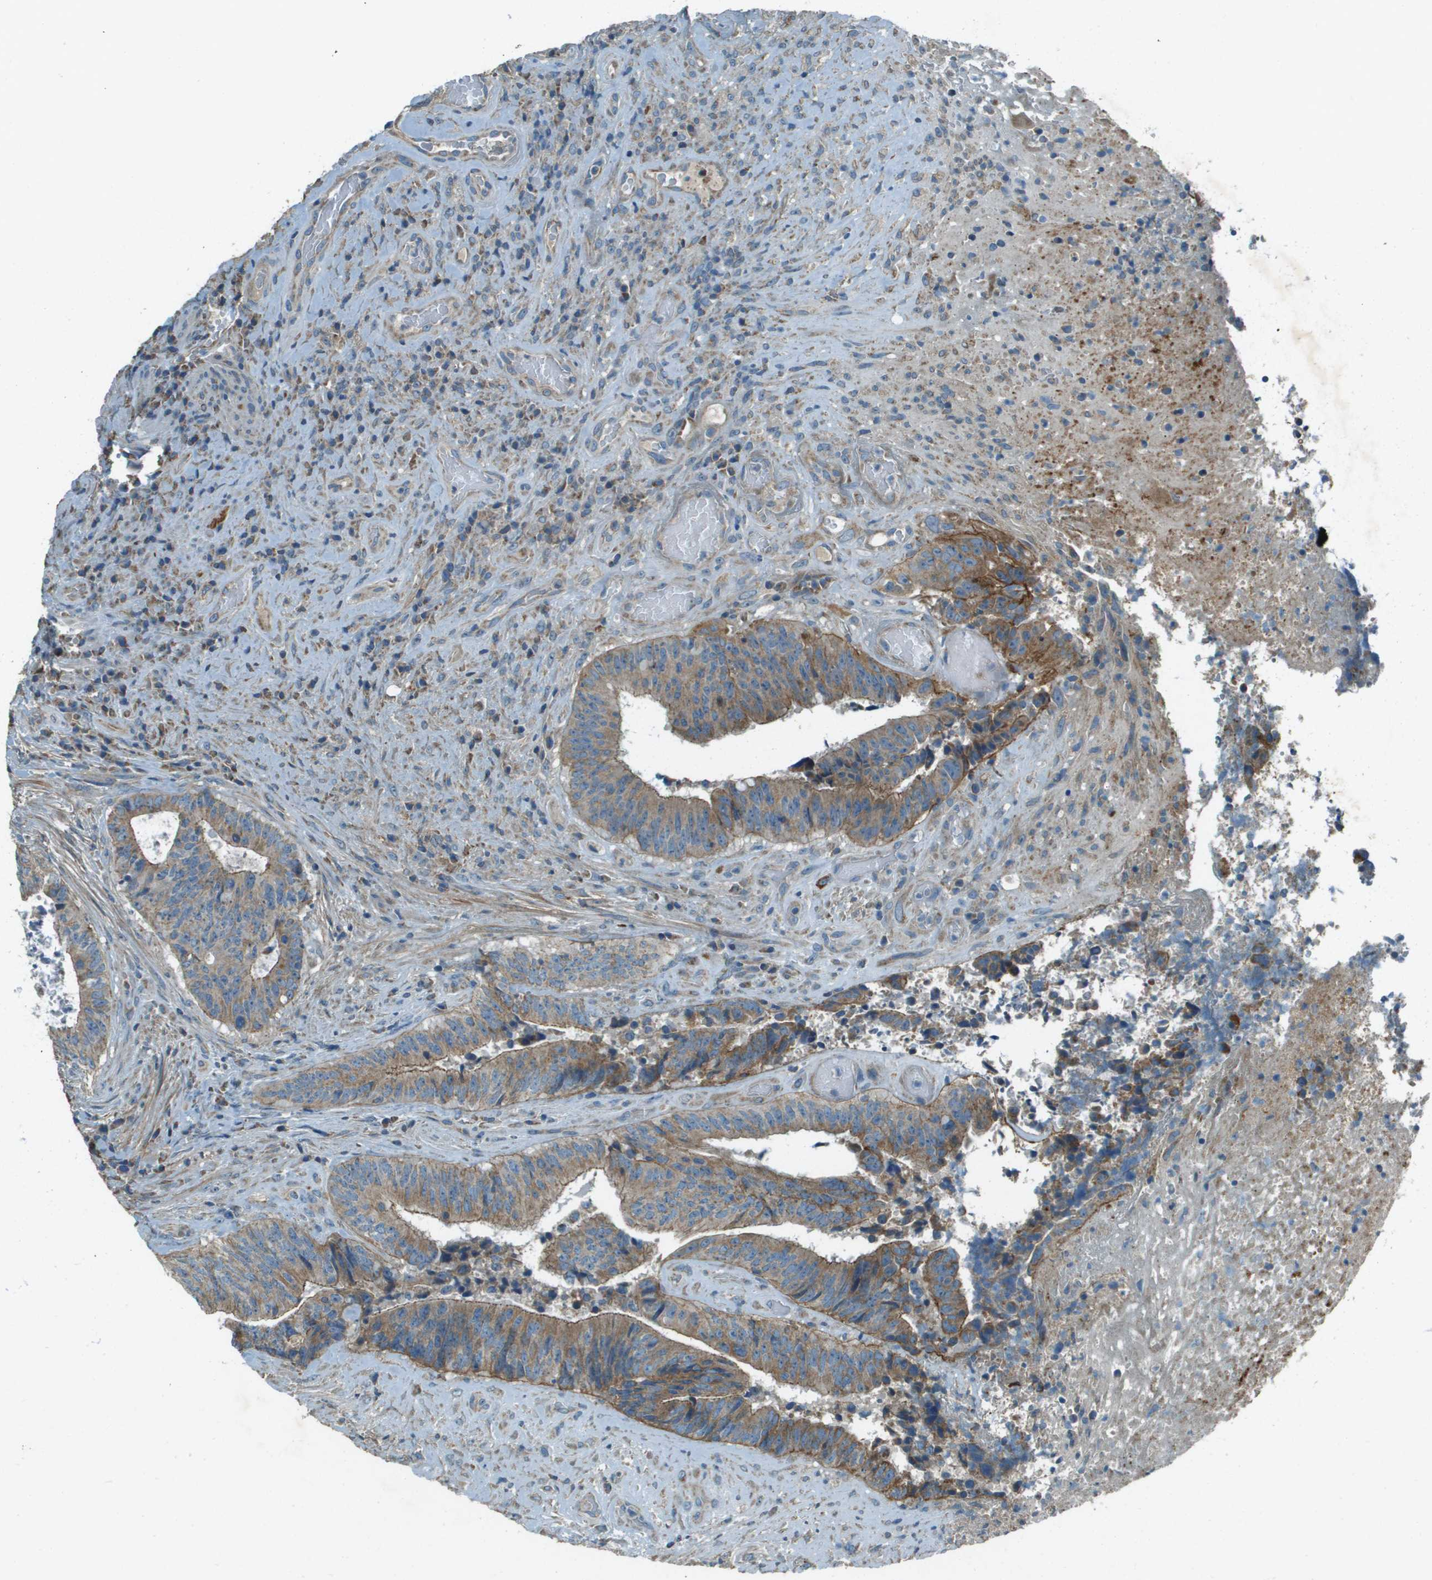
{"staining": {"intensity": "moderate", "quantity": ">75%", "location": "cytoplasmic/membranous"}, "tissue": "colorectal cancer", "cell_type": "Tumor cells", "image_type": "cancer", "snomed": [{"axis": "morphology", "description": "Adenocarcinoma, NOS"}, {"axis": "topography", "description": "Rectum"}], "caption": "The photomicrograph exhibits staining of colorectal cancer, revealing moderate cytoplasmic/membranous protein staining (brown color) within tumor cells.", "gene": "MIGA1", "patient": {"sex": "male", "age": 72}}